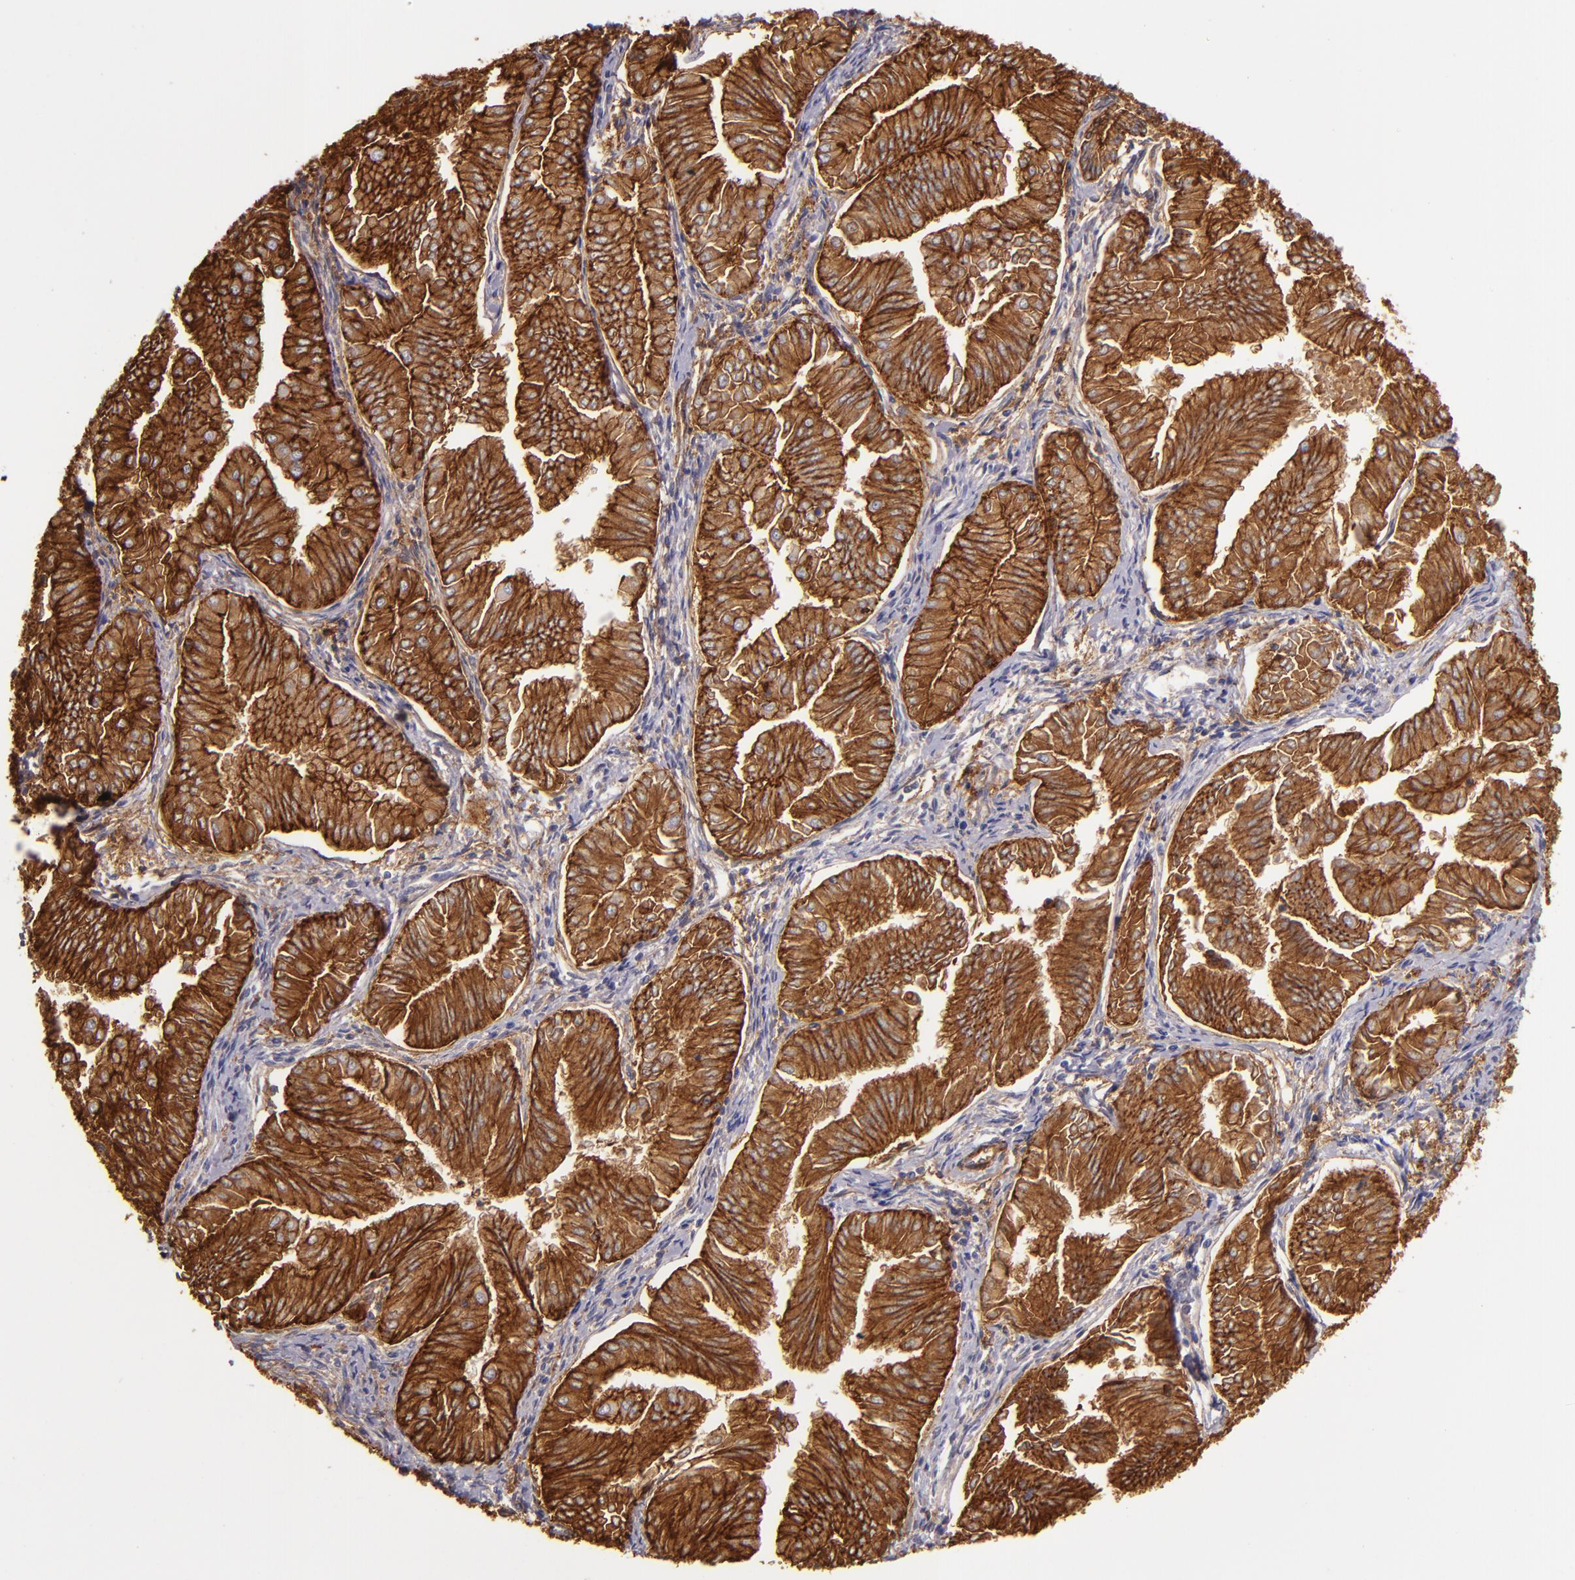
{"staining": {"intensity": "strong", "quantity": ">75%", "location": "cytoplasmic/membranous"}, "tissue": "endometrial cancer", "cell_type": "Tumor cells", "image_type": "cancer", "snomed": [{"axis": "morphology", "description": "Adenocarcinoma, NOS"}, {"axis": "topography", "description": "Endometrium"}], "caption": "IHC micrograph of neoplastic tissue: human endometrial cancer (adenocarcinoma) stained using immunohistochemistry exhibits high levels of strong protein expression localized specifically in the cytoplasmic/membranous of tumor cells, appearing as a cytoplasmic/membranous brown color.", "gene": "CD9", "patient": {"sex": "female", "age": 53}}